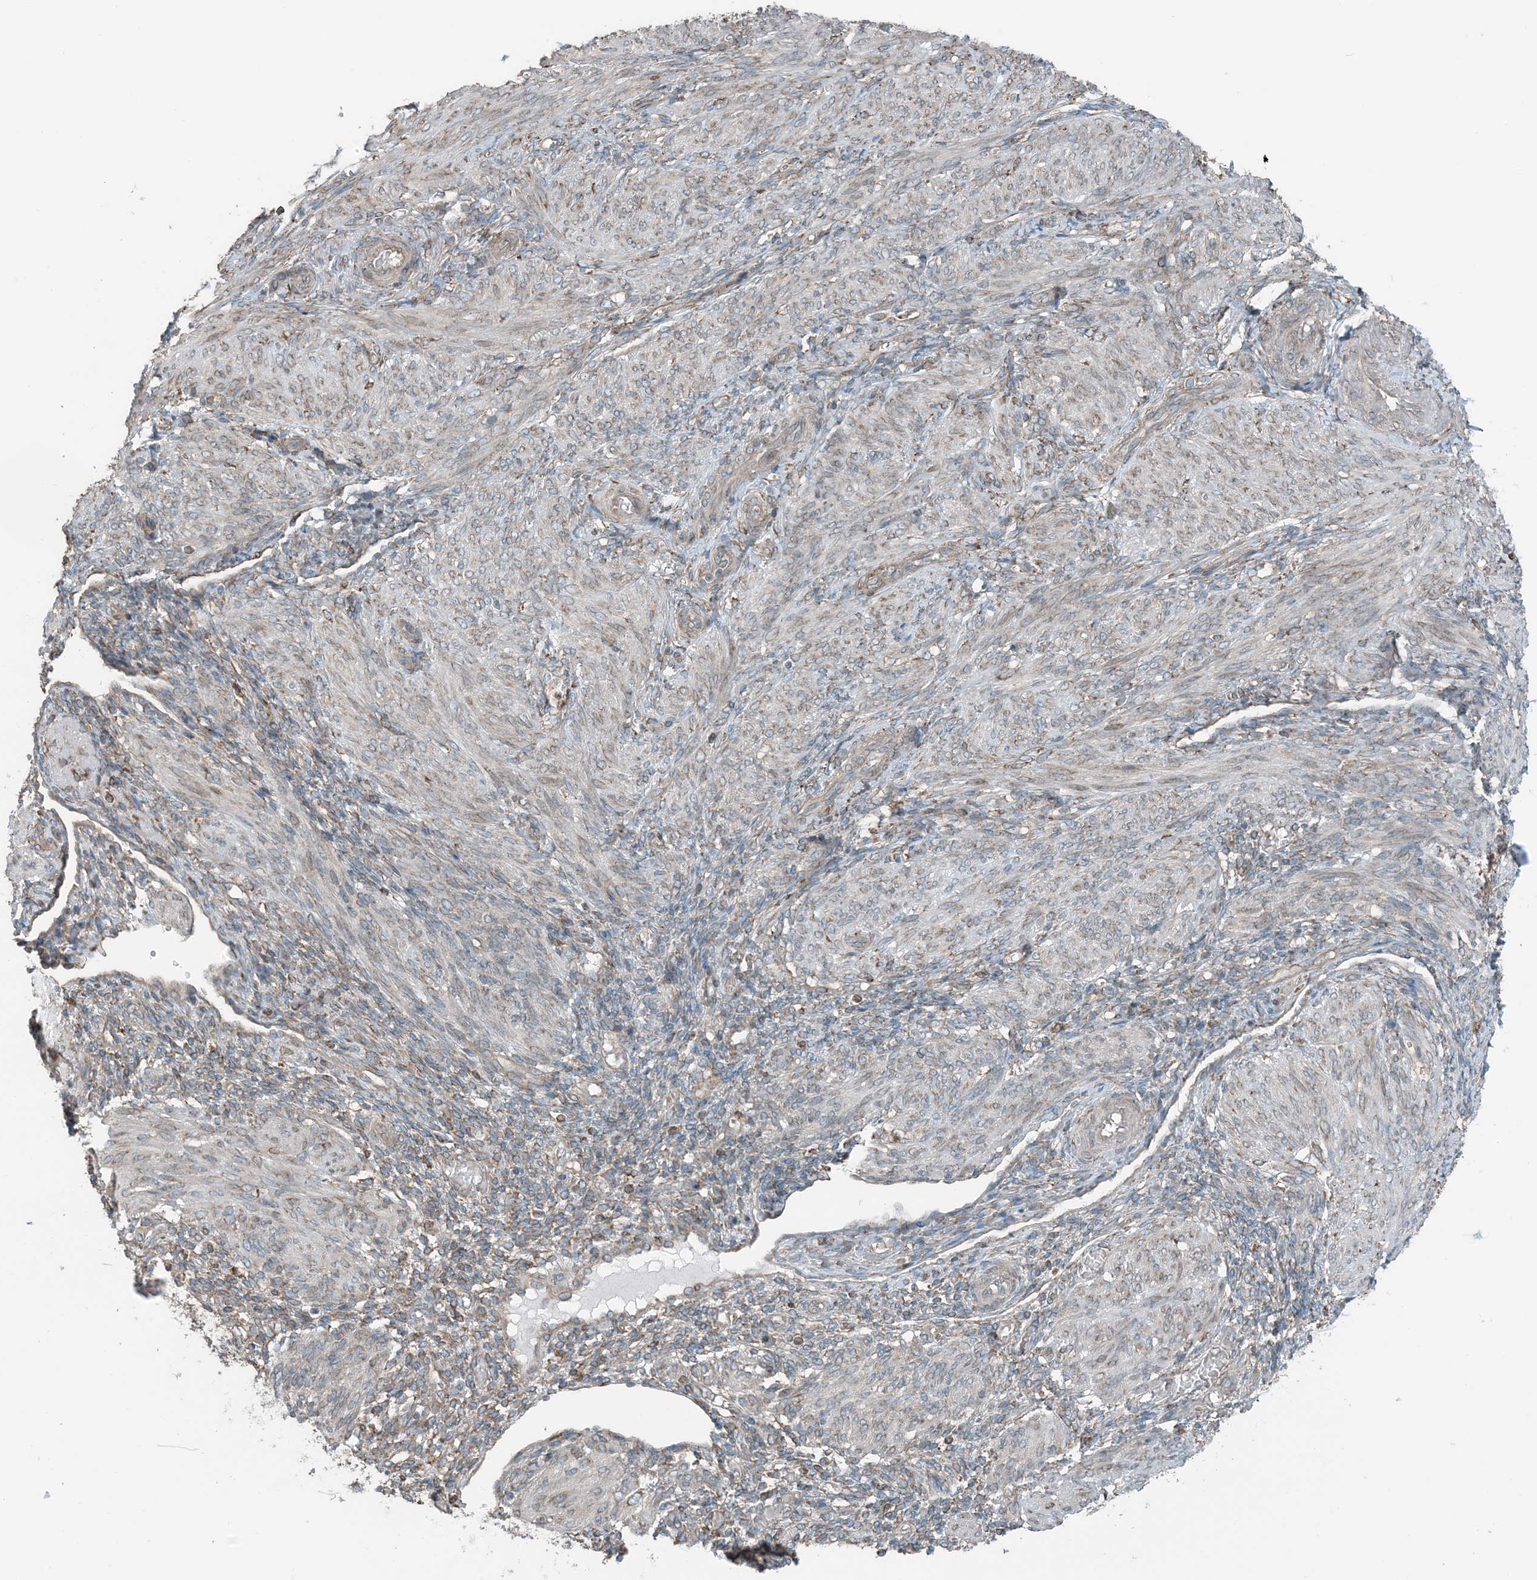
{"staining": {"intensity": "weak", "quantity": "<25%", "location": "cytoplasmic/membranous"}, "tissue": "smooth muscle", "cell_type": "Smooth muscle cells", "image_type": "normal", "snomed": [{"axis": "morphology", "description": "Normal tissue, NOS"}, {"axis": "topography", "description": "Smooth muscle"}], "caption": "Protein analysis of benign smooth muscle demonstrates no significant expression in smooth muscle cells.", "gene": "CERKL", "patient": {"sex": "female", "age": 39}}